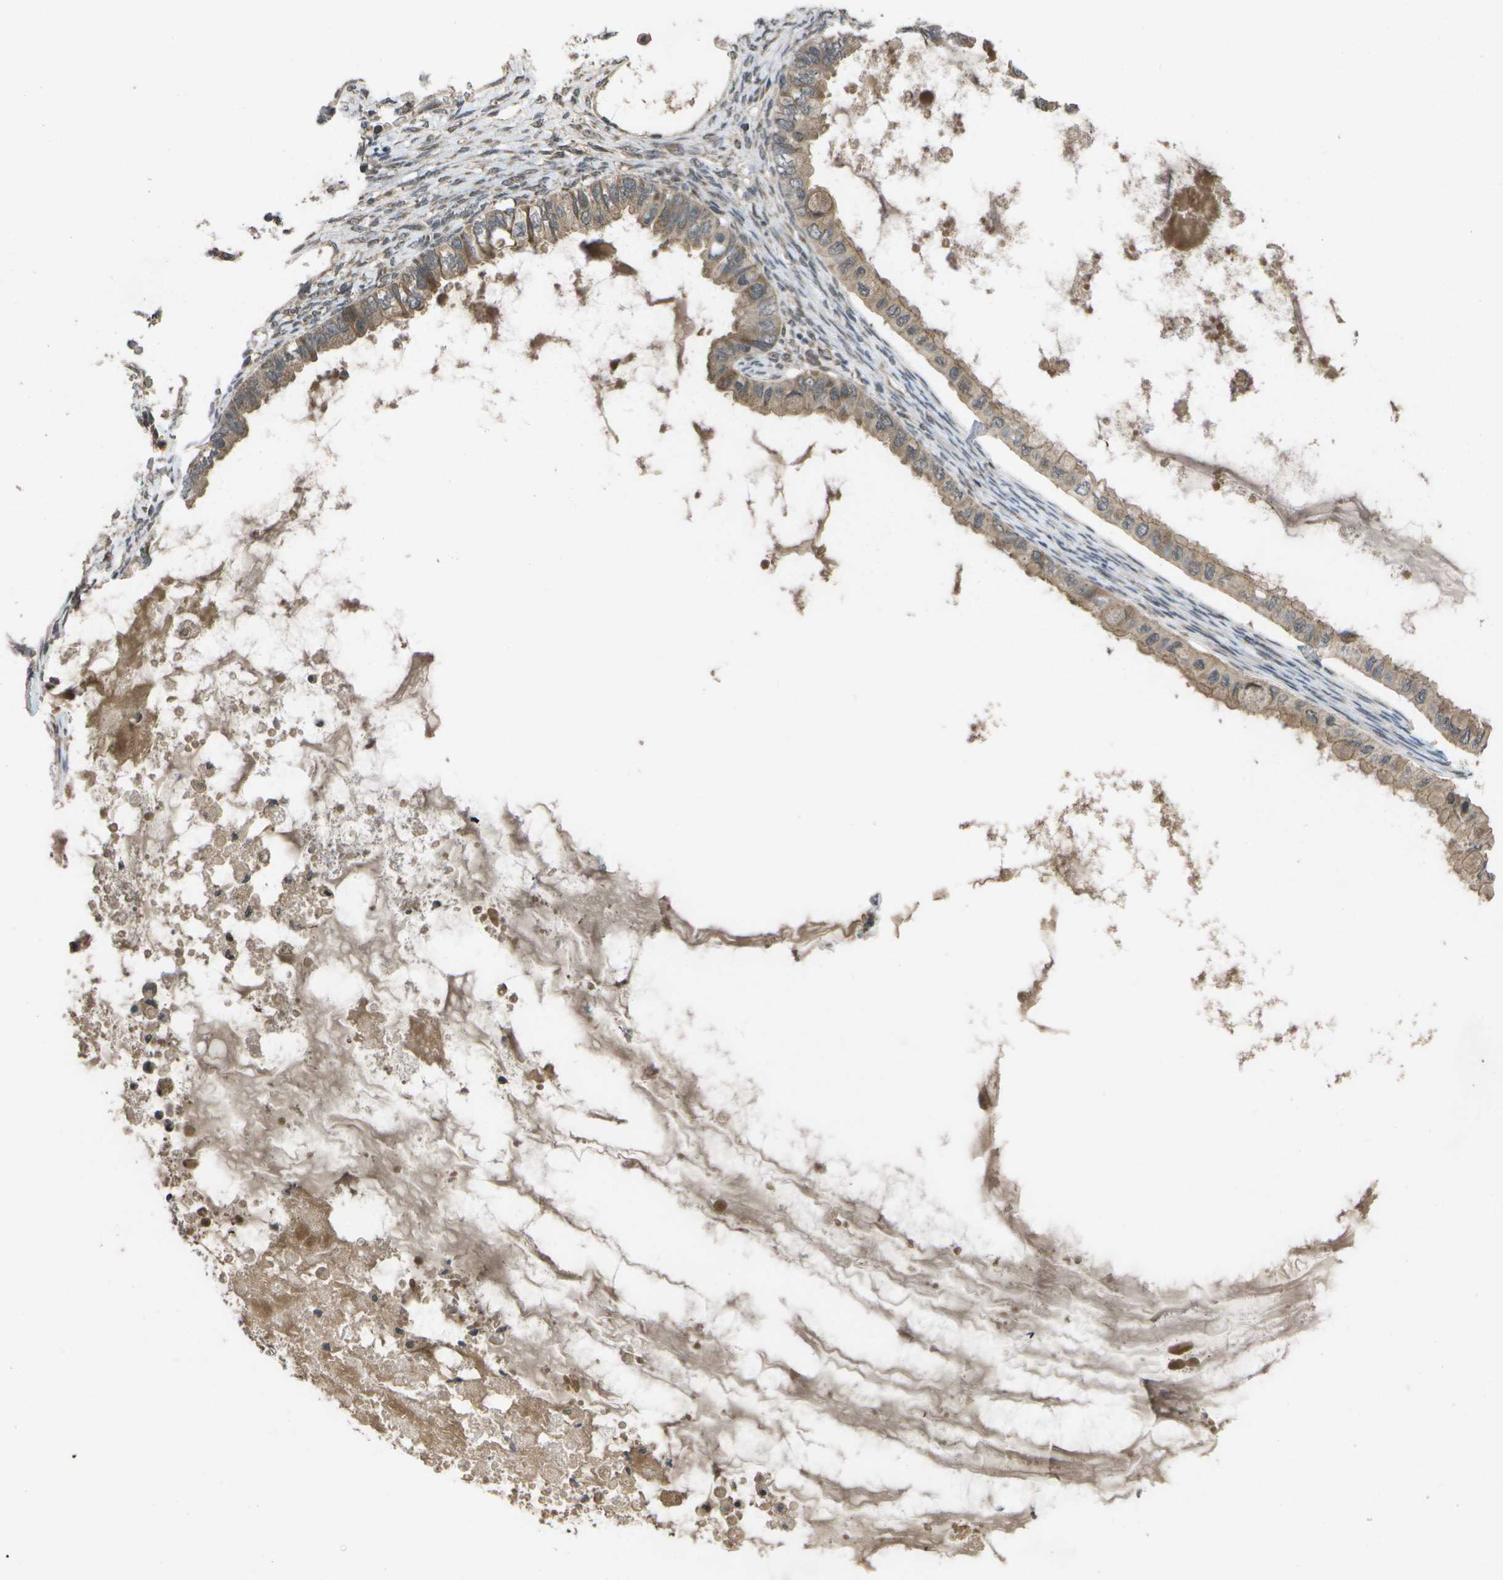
{"staining": {"intensity": "weak", "quantity": ">75%", "location": "cytoplasmic/membranous"}, "tissue": "ovarian cancer", "cell_type": "Tumor cells", "image_type": "cancer", "snomed": [{"axis": "morphology", "description": "Cystadenocarcinoma, mucinous, NOS"}, {"axis": "topography", "description": "Ovary"}], "caption": "Brown immunohistochemical staining in ovarian cancer (mucinous cystadenocarcinoma) exhibits weak cytoplasmic/membranous staining in approximately >75% of tumor cells.", "gene": "ALAS1", "patient": {"sex": "female", "age": 80}}